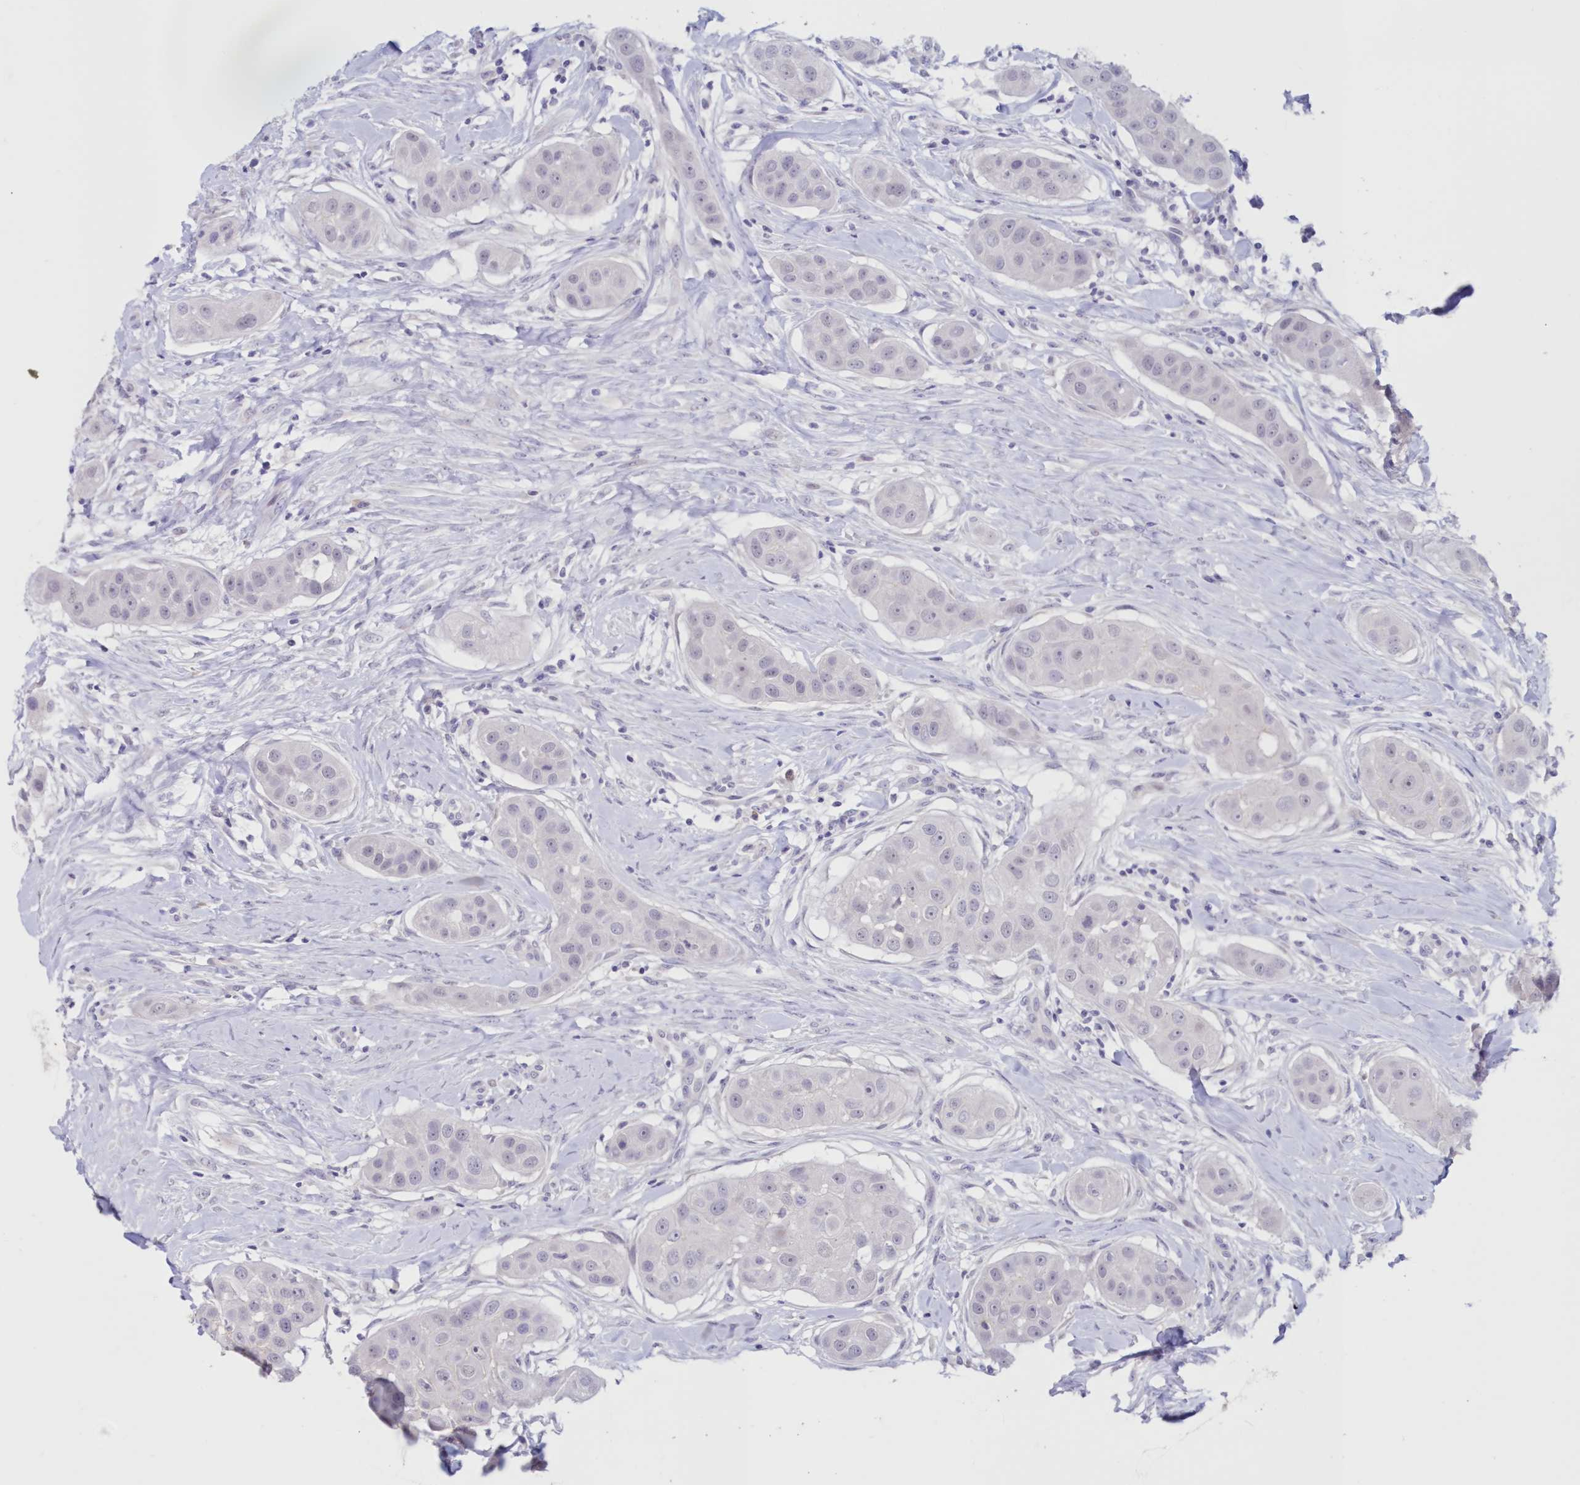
{"staining": {"intensity": "negative", "quantity": "none", "location": "none"}, "tissue": "head and neck cancer", "cell_type": "Tumor cells", "image_type": "cancer", "snomed": [{"axis": "morphology", "description": "Normal tissue, NOS"}, {"axis": "morphology", "description": "Squamous cell carcinoma, NOS"}, {"axis": "topography", "description": "Skeletal muscle"}, {"axis": "topography", "description": "Head-Neck"}], "caption": "Immunohistochemical staining of head and neck cancer reveals no significant staining in tumor cells.", "gene": "SNED1", "patient": {"sex": "male", "age": 51}}